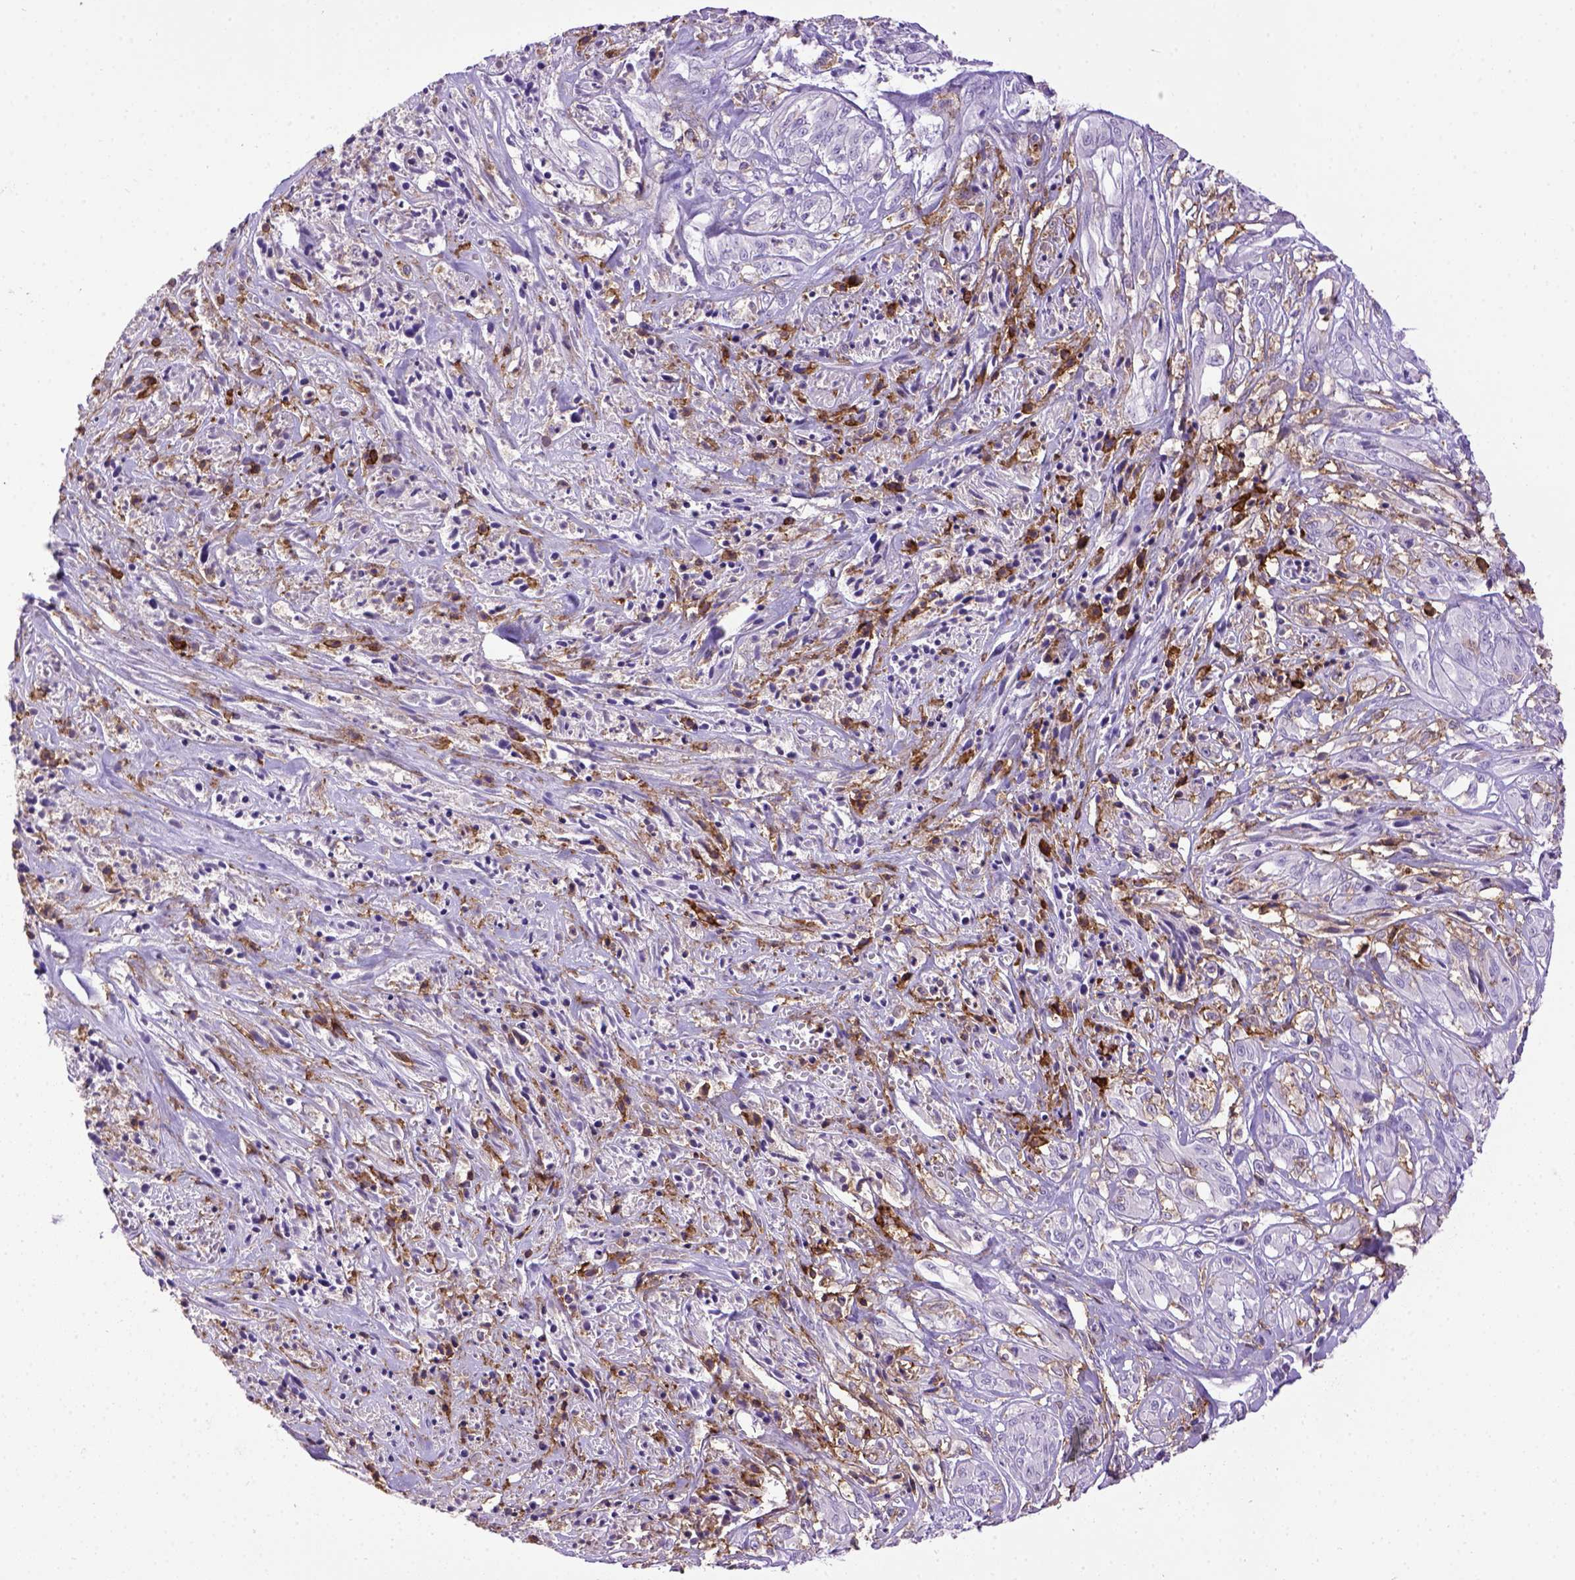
{"staining": {"intensity": "negative", "quantity": "none", "location": "none"}, "tissue": "melanoma", "cell_type": "Tumor cells", "image_type": "cancer", "snomed": [{"axis": "morphology", "description": "Malignant melanoma, NOS"}, {"axis": "topography", "description": "Skin"}], "caption": "An immunohistochemistry (IHC) micrograph of malignant melanoma is shown. There is no staining in tumor cells of malignant melanoma. (Brightfield microscopy of DAB (3,3'-diaminobenzidine) immunohistochemistry at high magnification).", "gene": "ITGAX", "patient": {"sex": "female", "age": 91}}